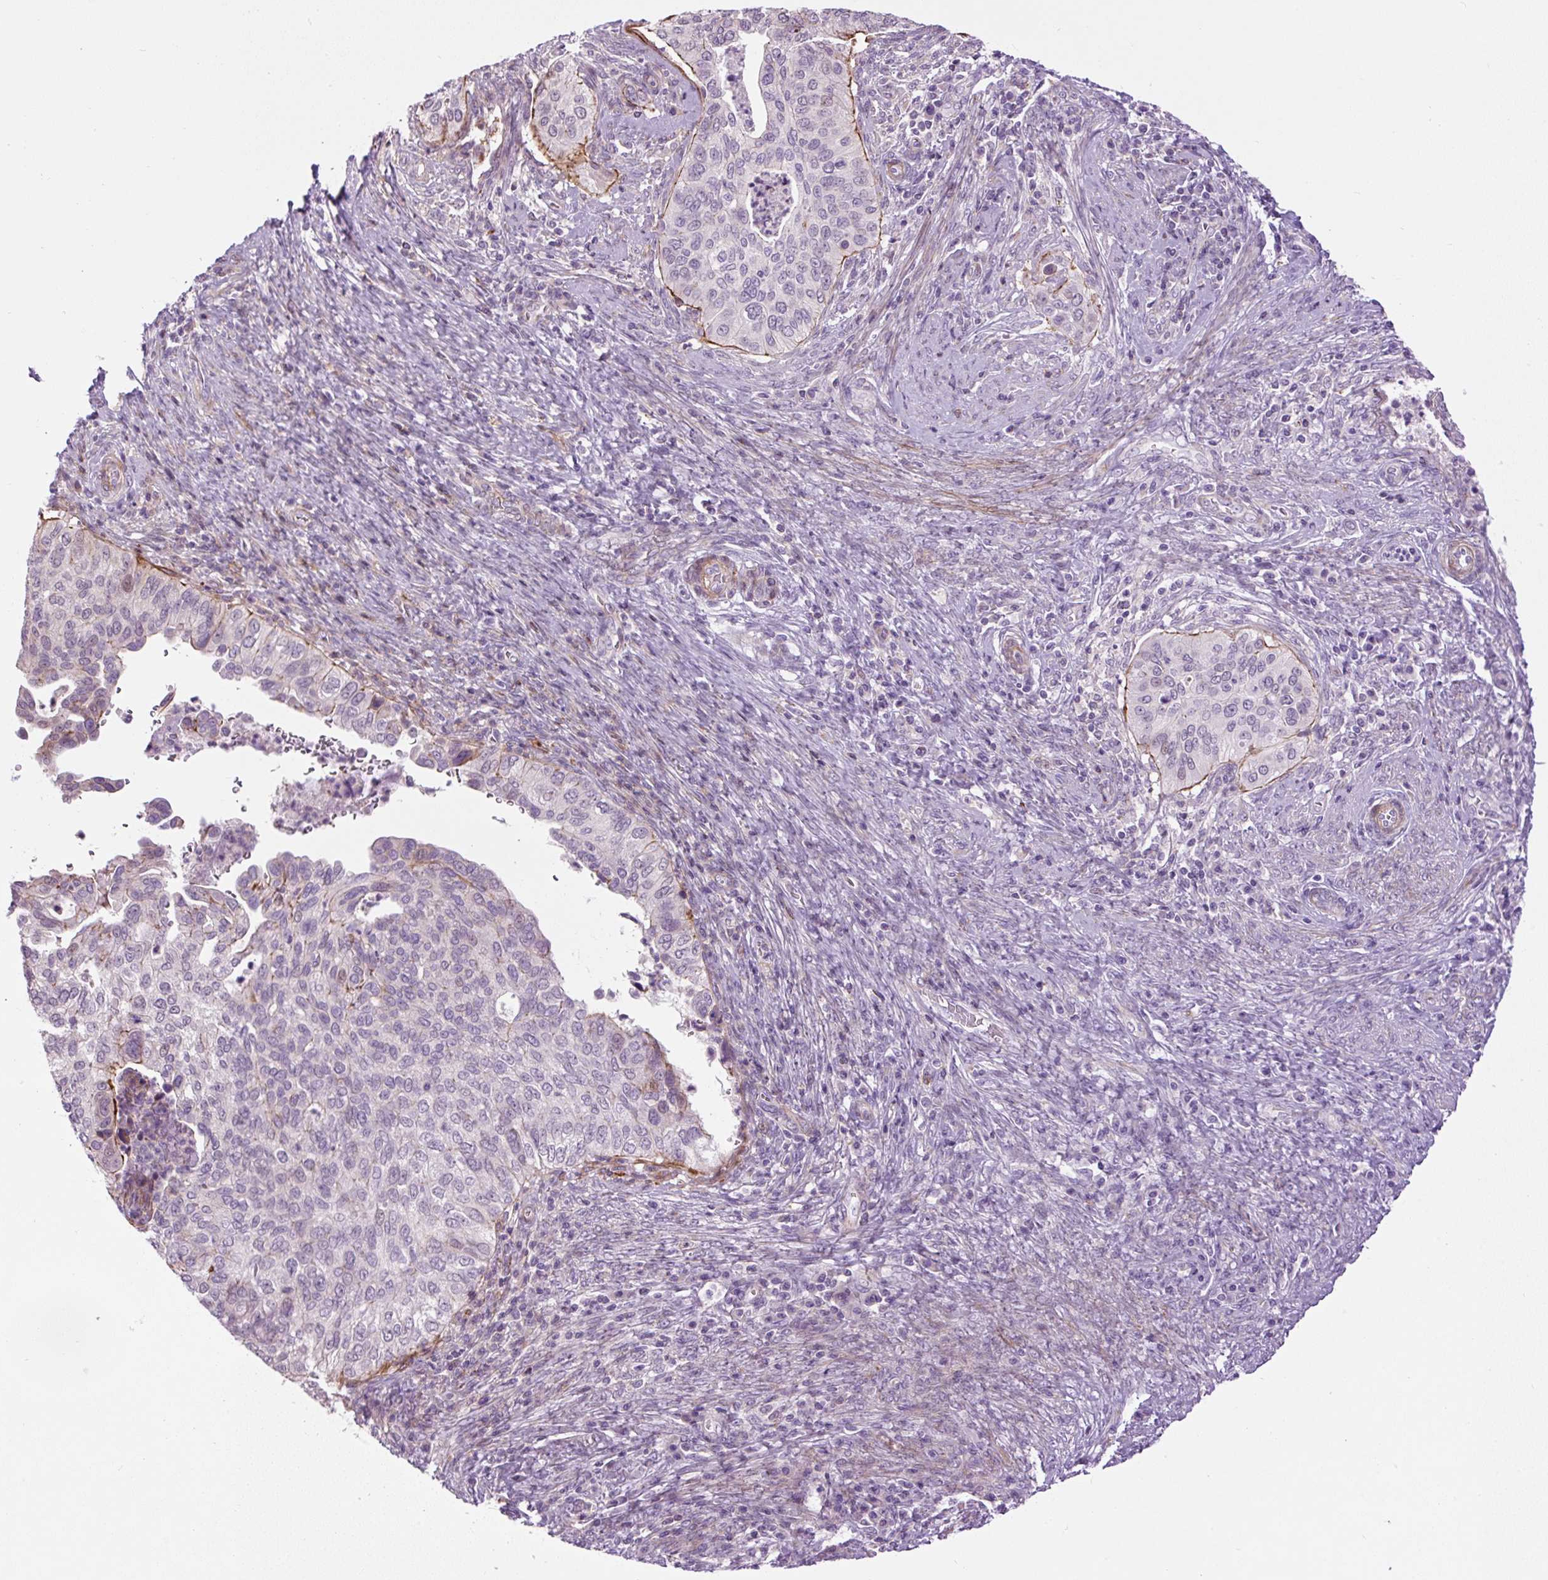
{"staining": {"intensity": "negative", "quantity": "none", "location": "none"}, "tissue": "cervical cancer", "cell_type": "Tumor cells", "image_type": "cancer", "snomed": [{"axis": "morphology", "description": "Squamous cell carcinoma, NOS"}, {"axis": "topography", "description": "Cervix"}], "caption": "DAB immunohistochemical staining of cervical cancer (squamous cell carcinoma) shows no significant staining in tumor cells. Brightfield microscopy of immunohistochemistry (IHC) stained with DAB (3,3'-diaminobenzidine) (brown) and hematoxylin (blue), captured at high magnification.", "gene": "ZNF197", "patient": {"sex": "female", "age": 38}}